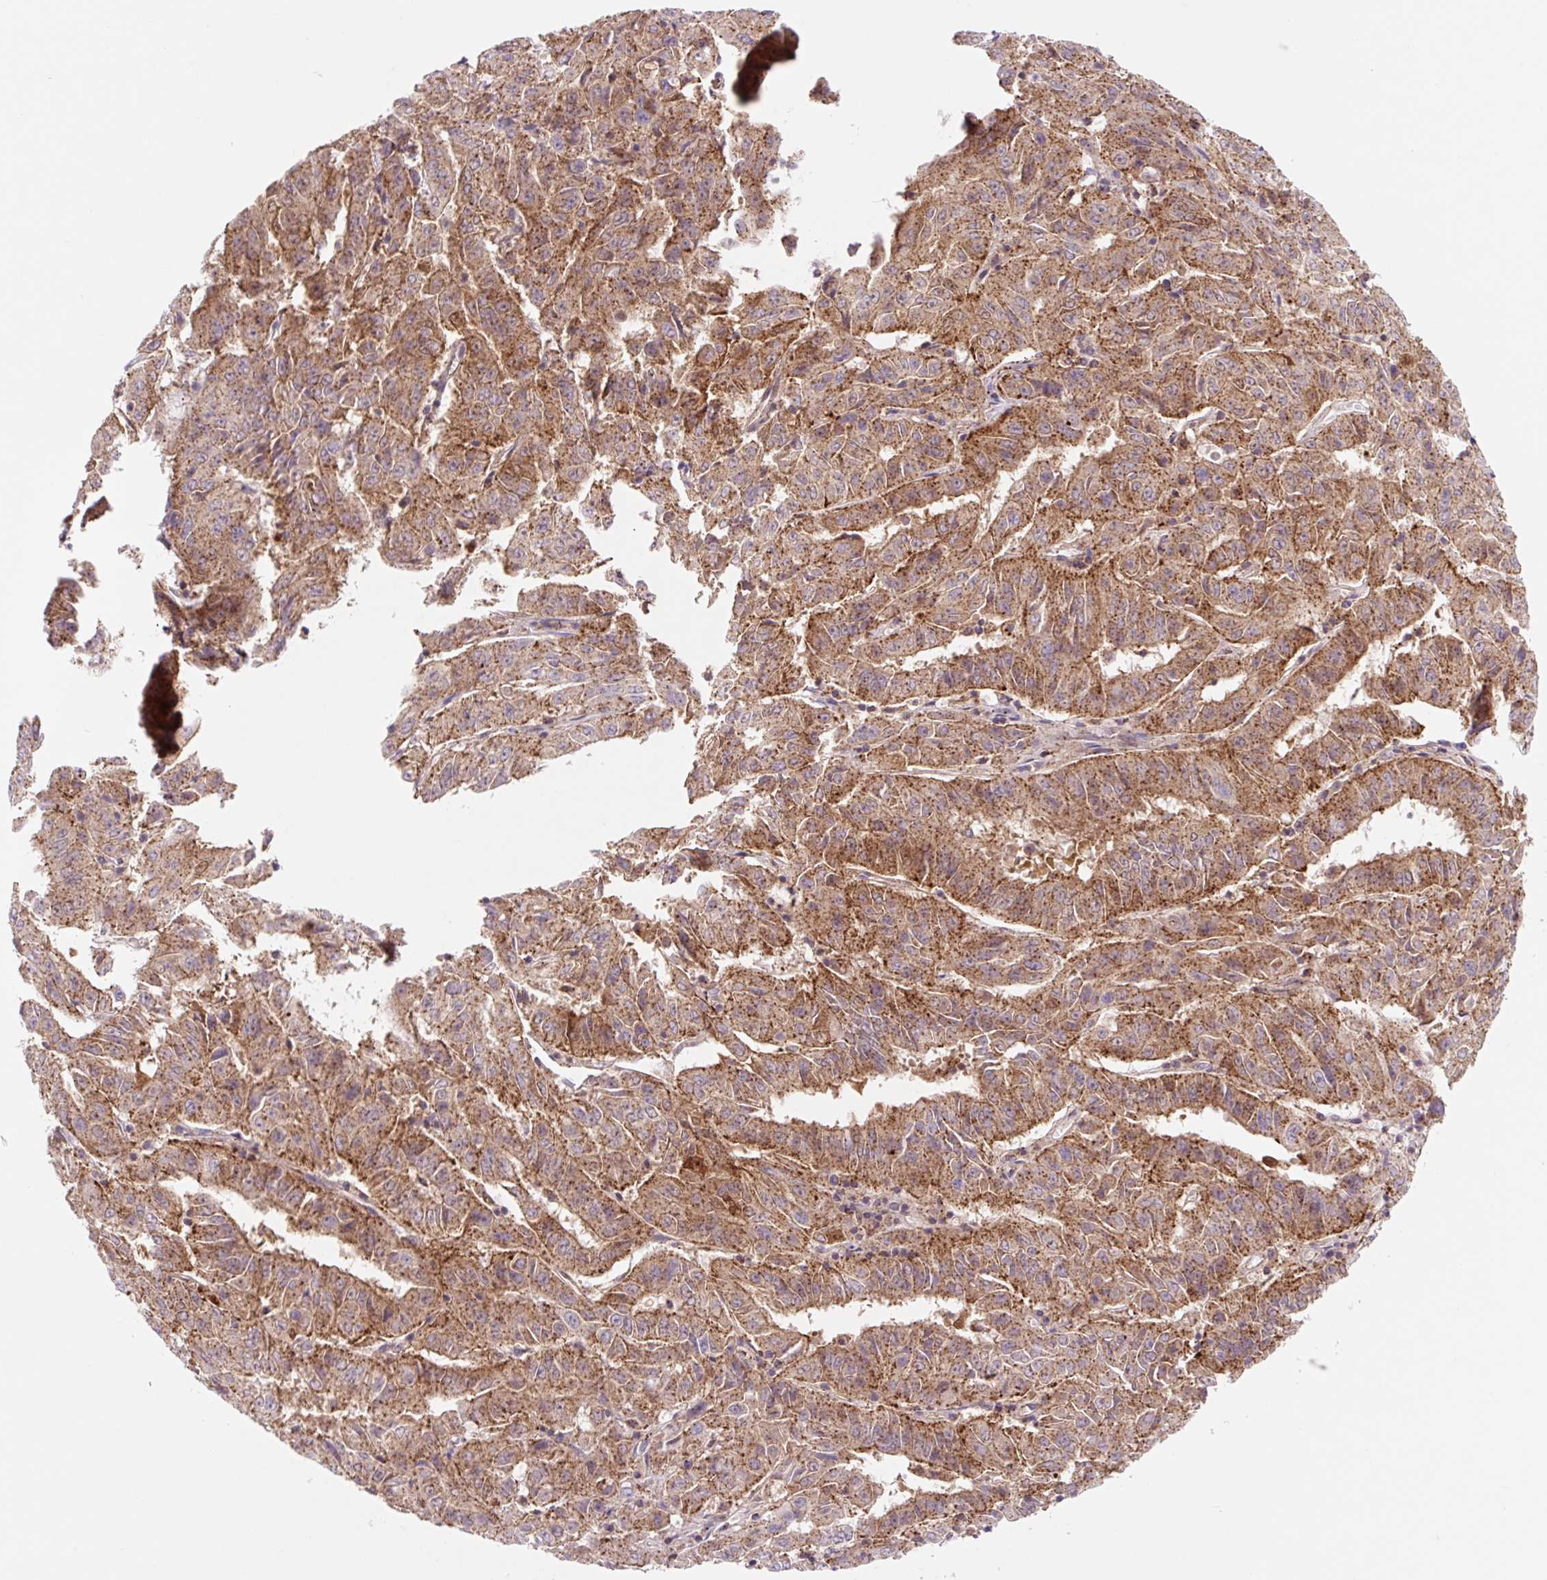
{"staining": {"intensity": "strong", "quantity": ">75%", "location": "cytoplasmic/membranous"}, "tissue": "pancreatic cancer", "cell_type": "Tumor cells", "image_type": "cancer", "snomed": [{"axis": "morphology", "description": "Adenocarcinoma, NOS"}, {"axis": "topography", "description": "Pancreas"}], "caption": "The image demonstrates immunohistochemical staining of adenocarcinoma (pancreatic). There is strong cytoplasmic/membranous expression is present in about >75% of tumor cells.", "gene": "VPS4A", "patient": {"sex": "male", "age": 63}}